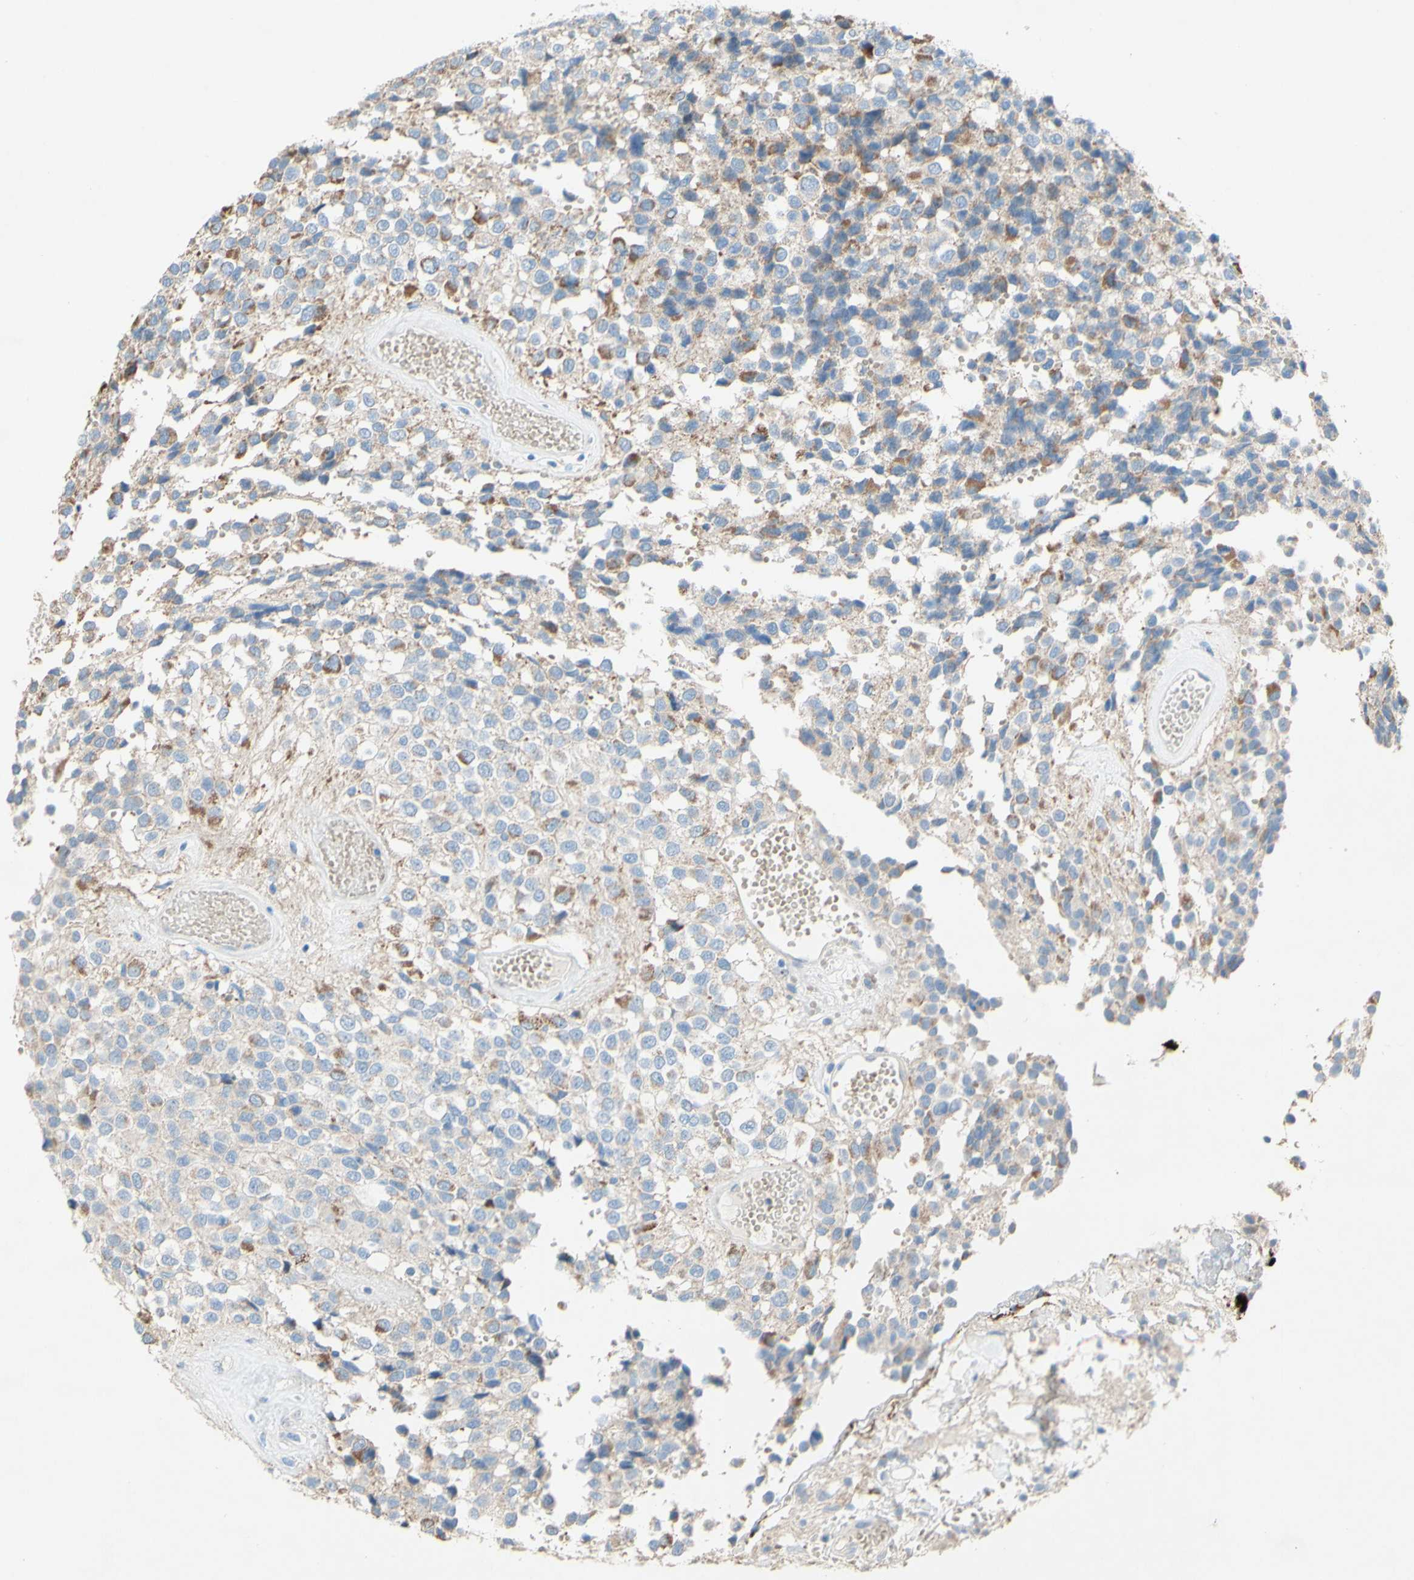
{"staining": {"intensity": "weak", "quantity": "<25%", "location": "cytoplasmic/membranous"}, "tissue": "glioma", "cell_type": "Tumor cells", "image_type": "cancer", "snomed": [{"axis": "morphology", "description": "Glioma, malignant, High grade"}, {"axis": "topography", "description": "Brain"}], "caption": "This is a histopathology image of immunohistochemistry (IHC) staining of malignant high-grade glioma, which shows no expression in tumor cells.", "gene": "ACADL", "patient": {"sex": "male", "age": 32}}